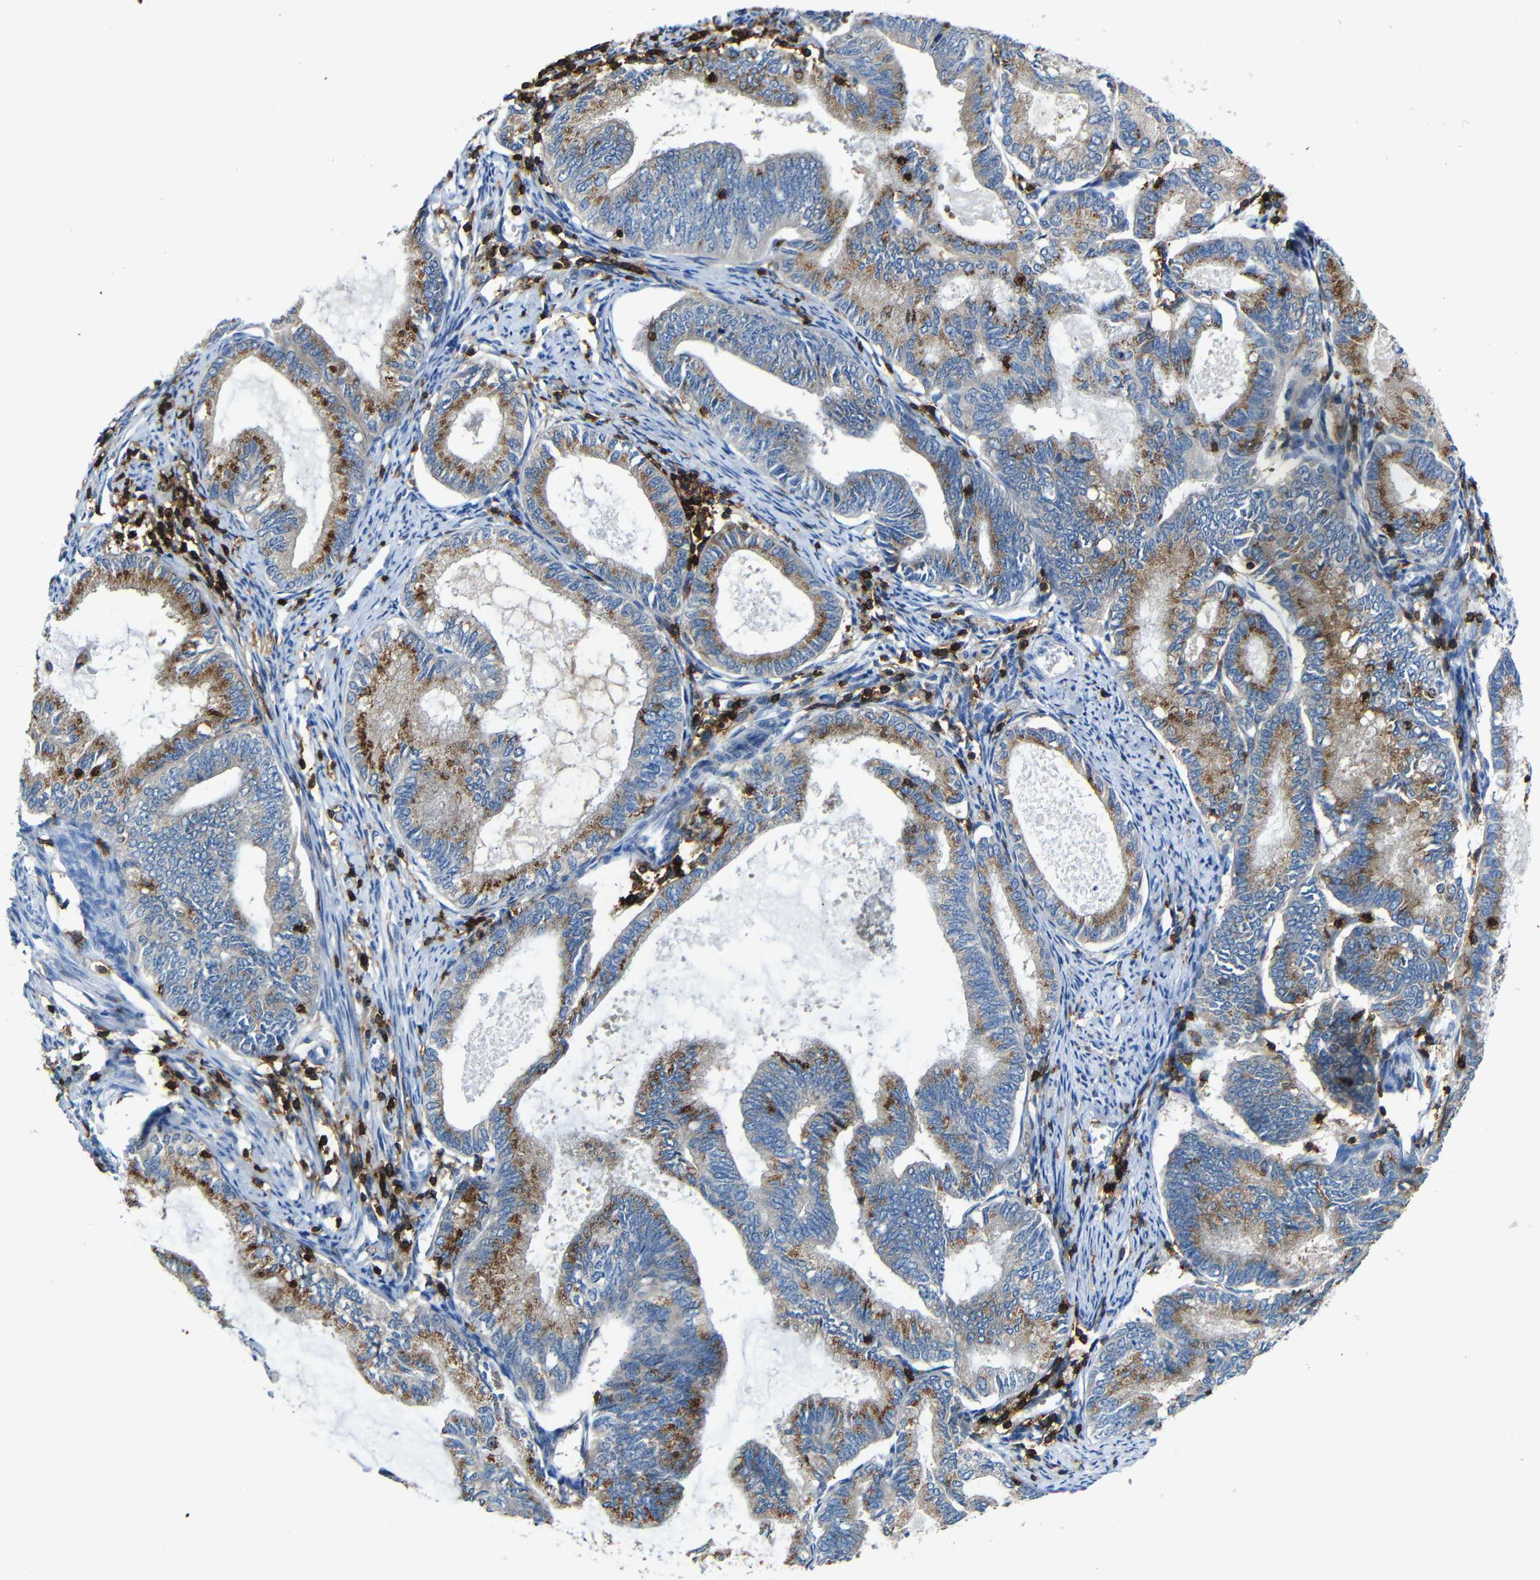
{"staining": {"intensity": "moderate", "quantity": ">75%", "location": "cytoplasmic/membranous"}, "tissue": "endometrial cancer", "cell_type": "Tumor cells", "image_type": "cancer", "snomed": [{"axis": "morphology", "description": "Adenocarcinoma, NOS"}, {"axis": "topography", "description": "Endometrium"}], "caption": "A medium amount of moderate cytoplasmic/membranous staining is appreciated in about >75% of tumor cells in endometrial cancer (adenocarcinoma) tissue.", "gene": "P2RY12", "patient": {"sex": "female", "age": 86}}